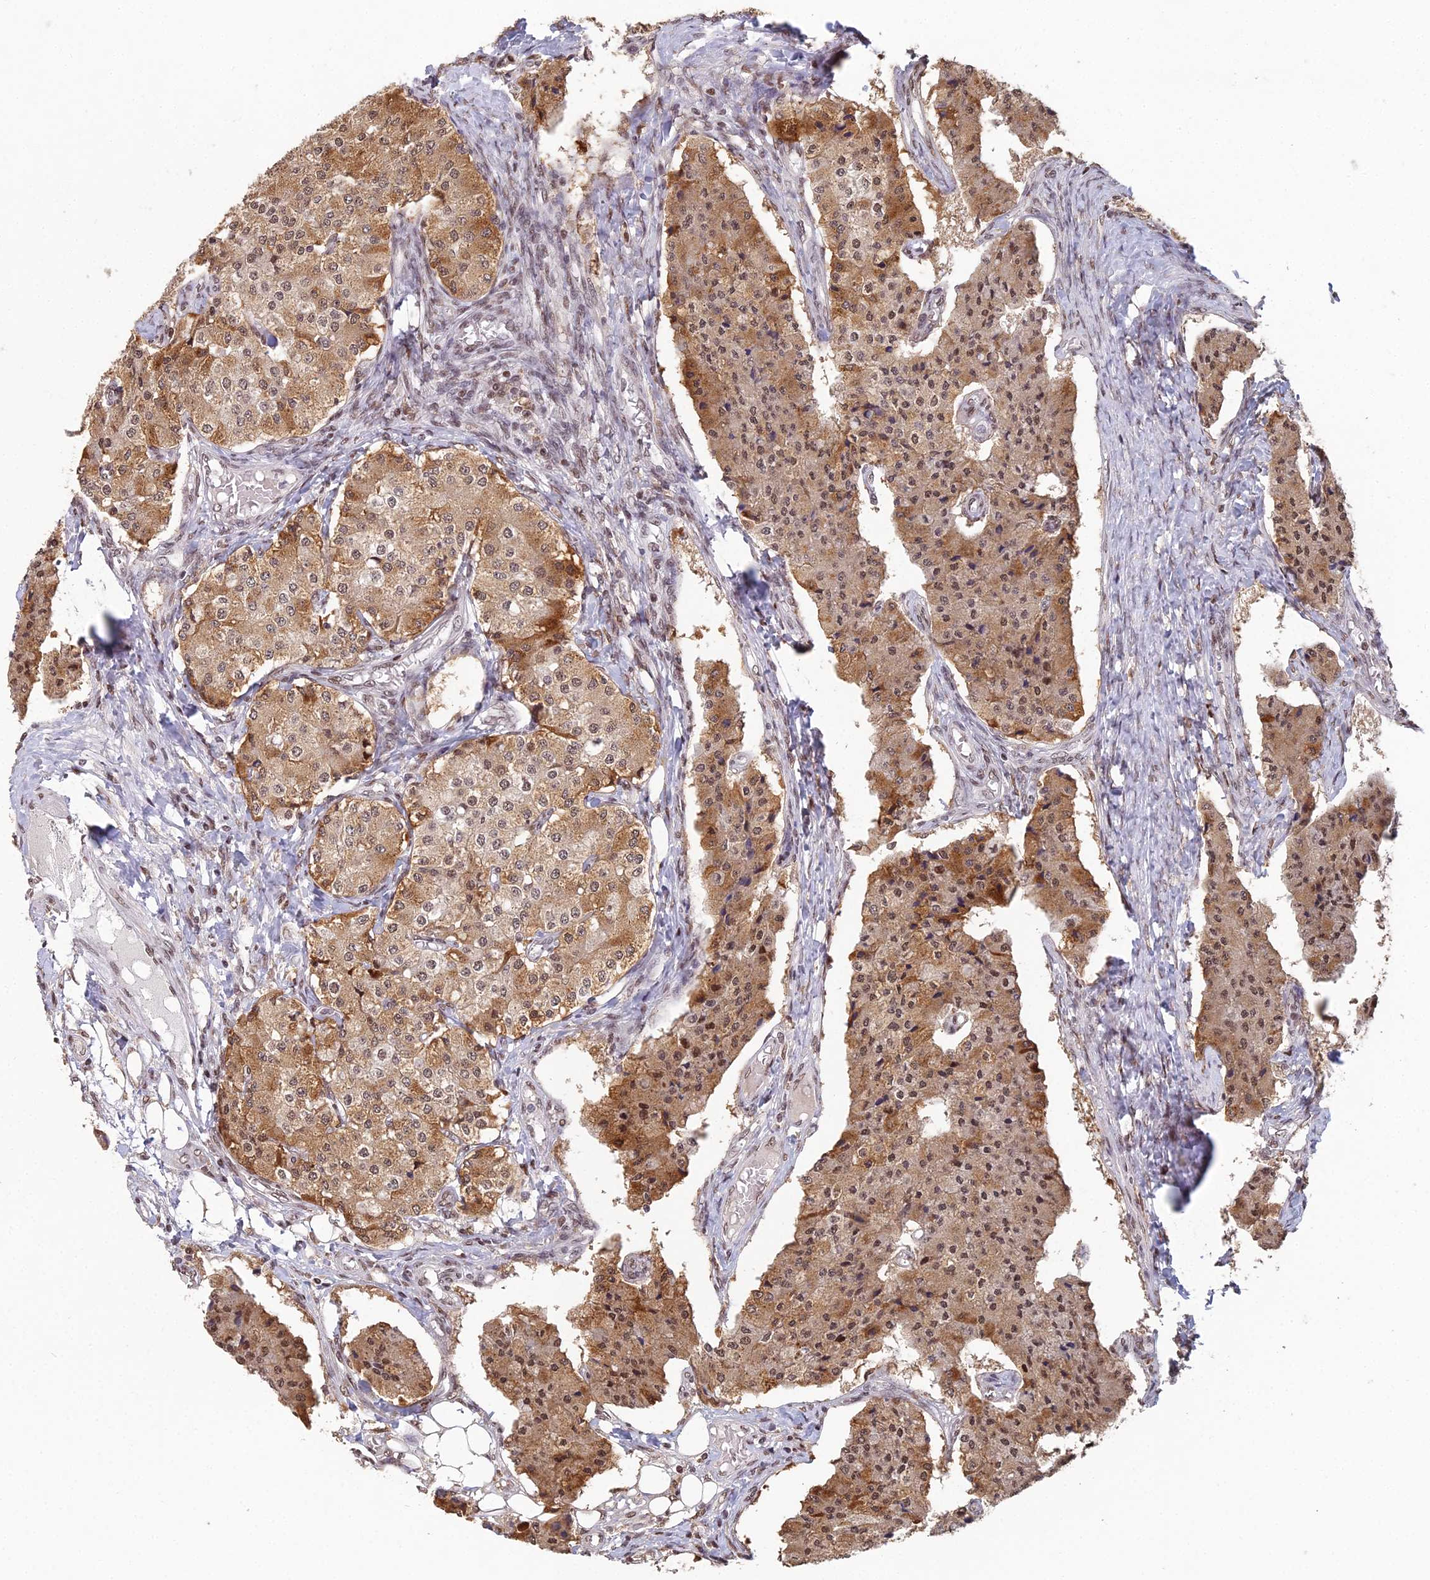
{"staining": {"intensity": "moderate", "quantity": ">75%", "location": "cytoplasmic/membranous,nuclear"}, "tissue": "carcinoid", "cell_type": "Tumor cells", "image_type": "cancer", "snomed": [{"axis": "morphology", "description": "Carcinoid, malignant, NOS"}, {"axis": "topography", "description": "Colon"}], "caption": "Carcinoid stained with DAB IHC reveals medium levels of moderate cytoplasmic/membranous and nuclear expression in approximately >75% of tumor cells. The staining was performed using DAB (3,3'-diaminobenzidine), with brown indicating positive protein expression. Nuclei are stained blue with hematoxylin.", "gene": "ABHD17A", "patient": {"sex": "female", "age": 52}}